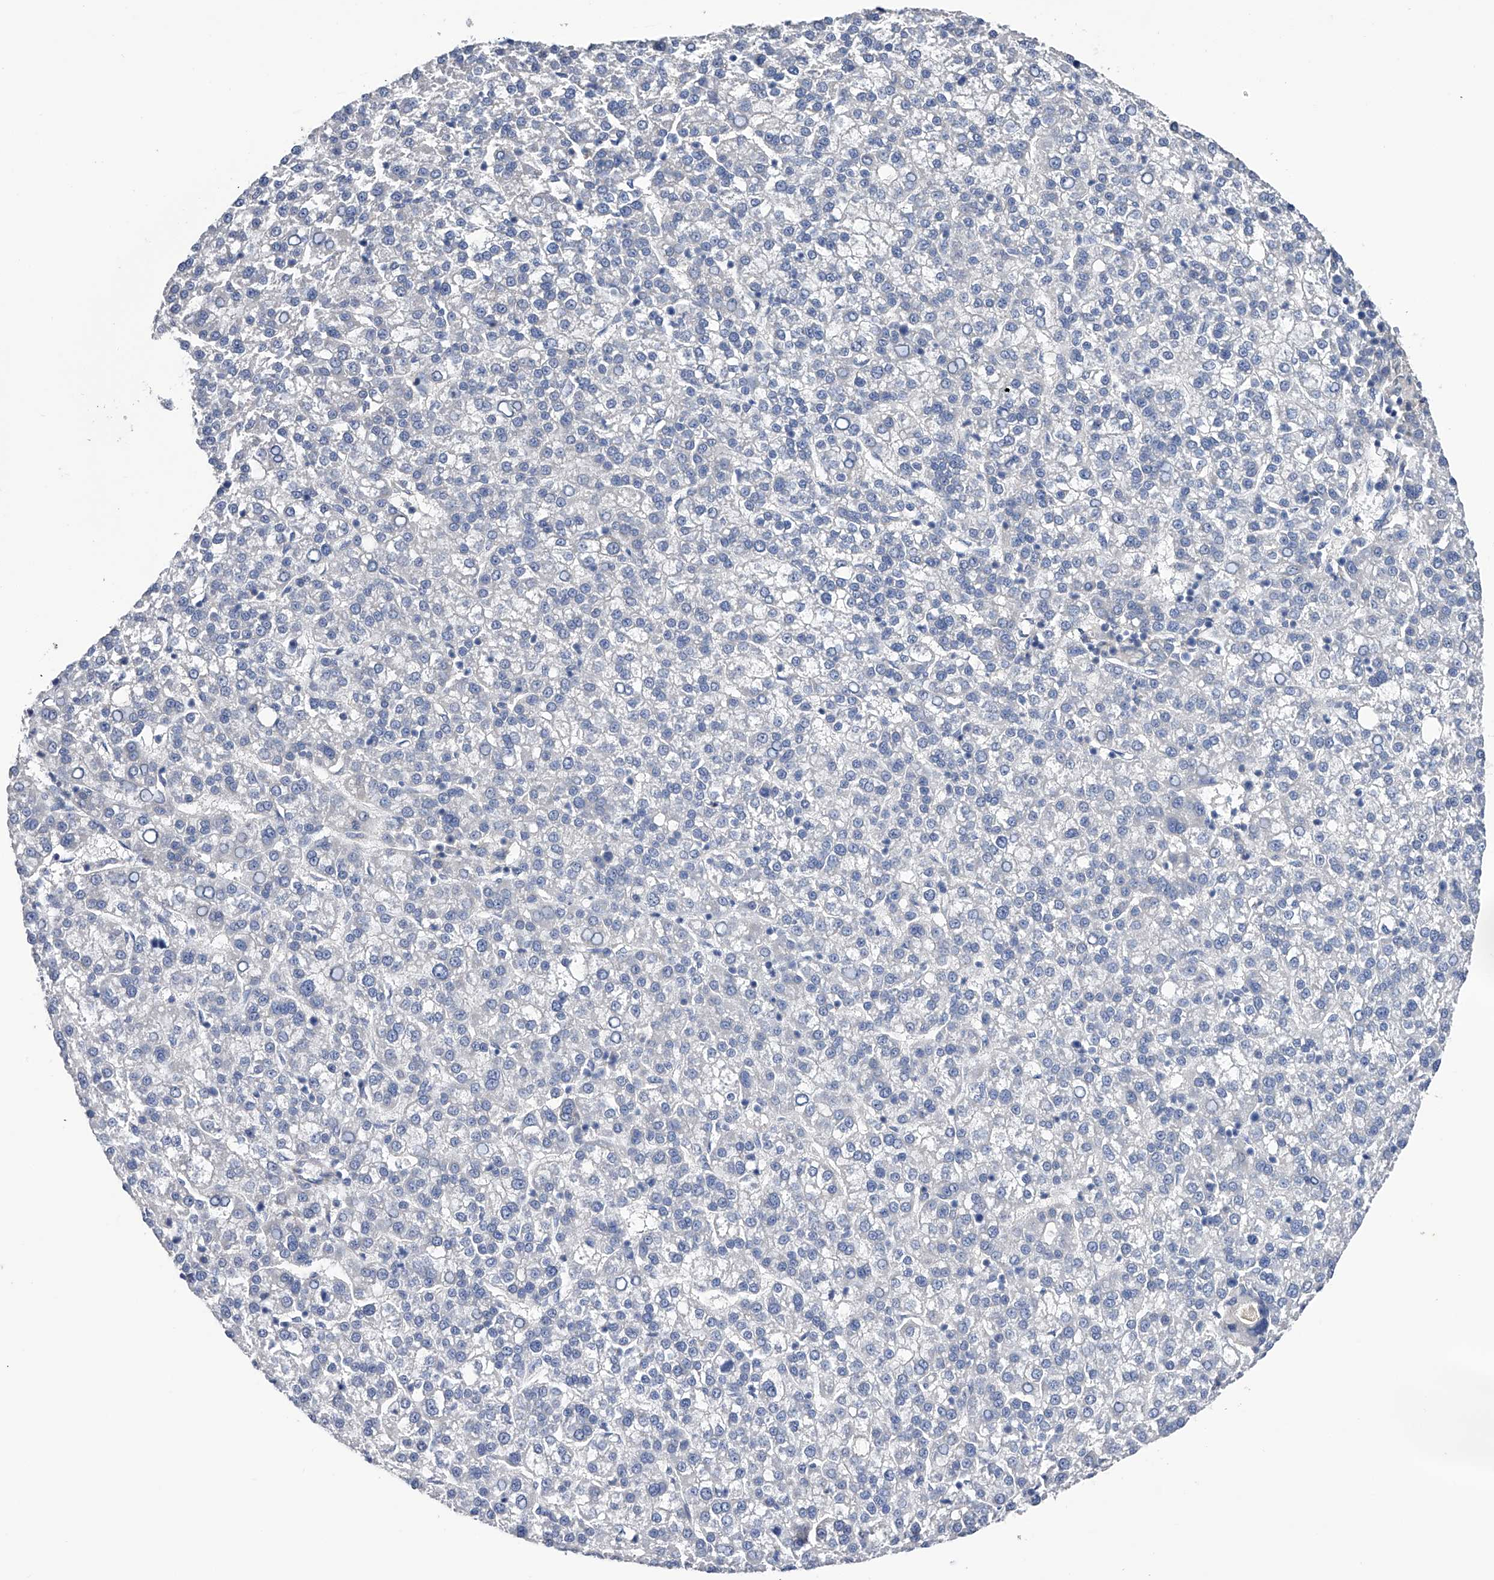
{"staining": {"intensity": "negative", "quantity": "none", "location": "none"}, "tissue": "liver cancer", "cell_type": "Tumor cells", "image_type": "cancer", "snomed": [{"axis": "morphology", "description": "Carcinoma, Hepatocellular, NOS"}, {"axis": "topography", "description": "Liver"}], "caption": "Immunohistochemistry histopathology image of liver cancer stained for a protein (brown), which shows no expression in tumor cells.", "gene": "RWDD2A", "patient": {"sex": "female", "age": 58}}